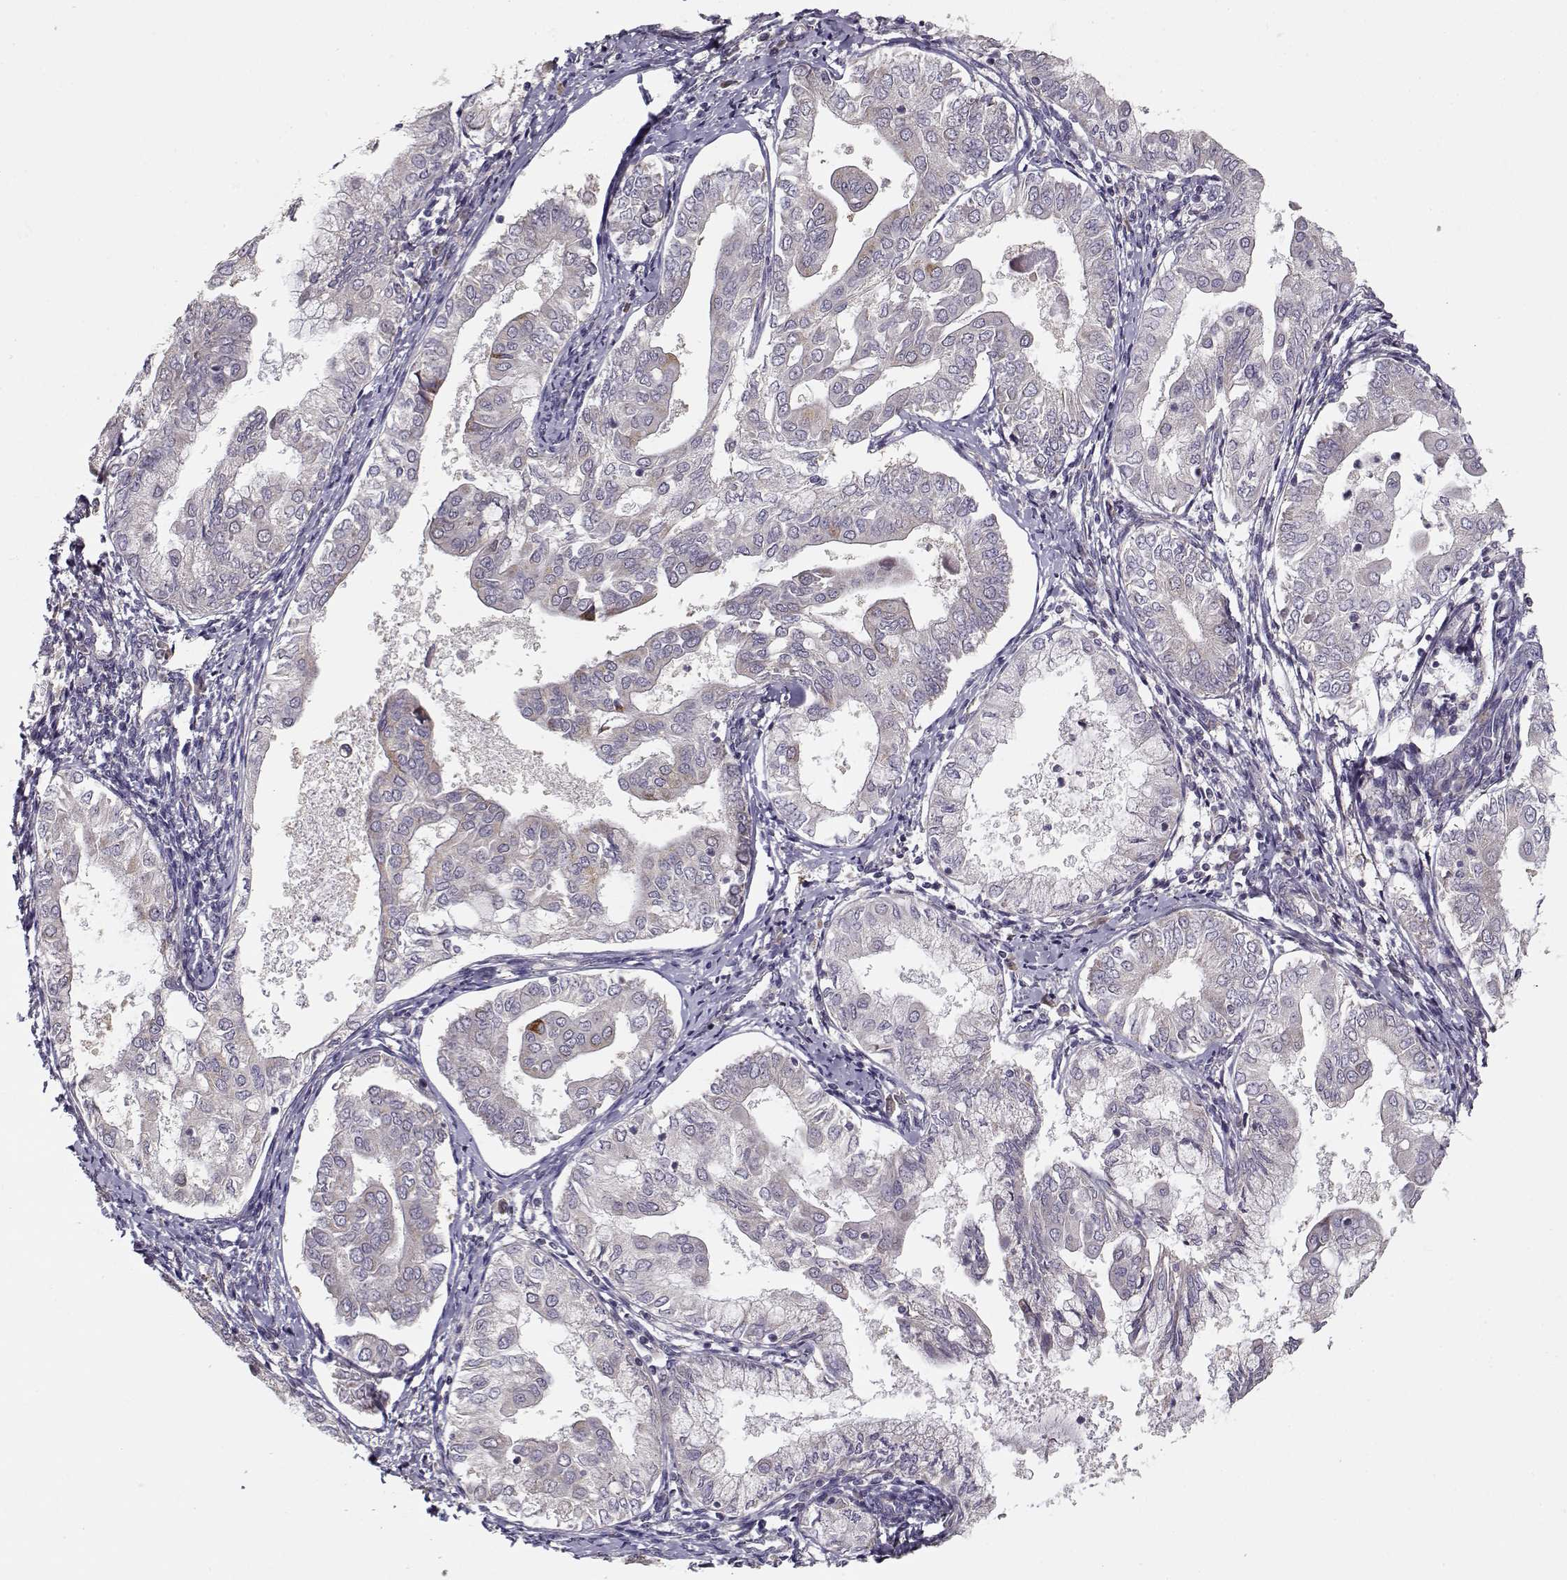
{"staining": {"intensity": "negative", "quantity": "none", "location": "none"}, "tissue": "endometrial cancer", "cell_type": "Tumor cells", "image_type": "cancer", "snomed": [{"axis": "morphology", "description": "Adenocarcinoma, NOS"}, {"axis": "topography", "description": "Endometrium"}], "caption": "Tumor cells are negative for brown protein staining in adenocarcinoma (endometrial).", "gene": "ENTPD8", "patient": {"sex": "female", "age": 68}}